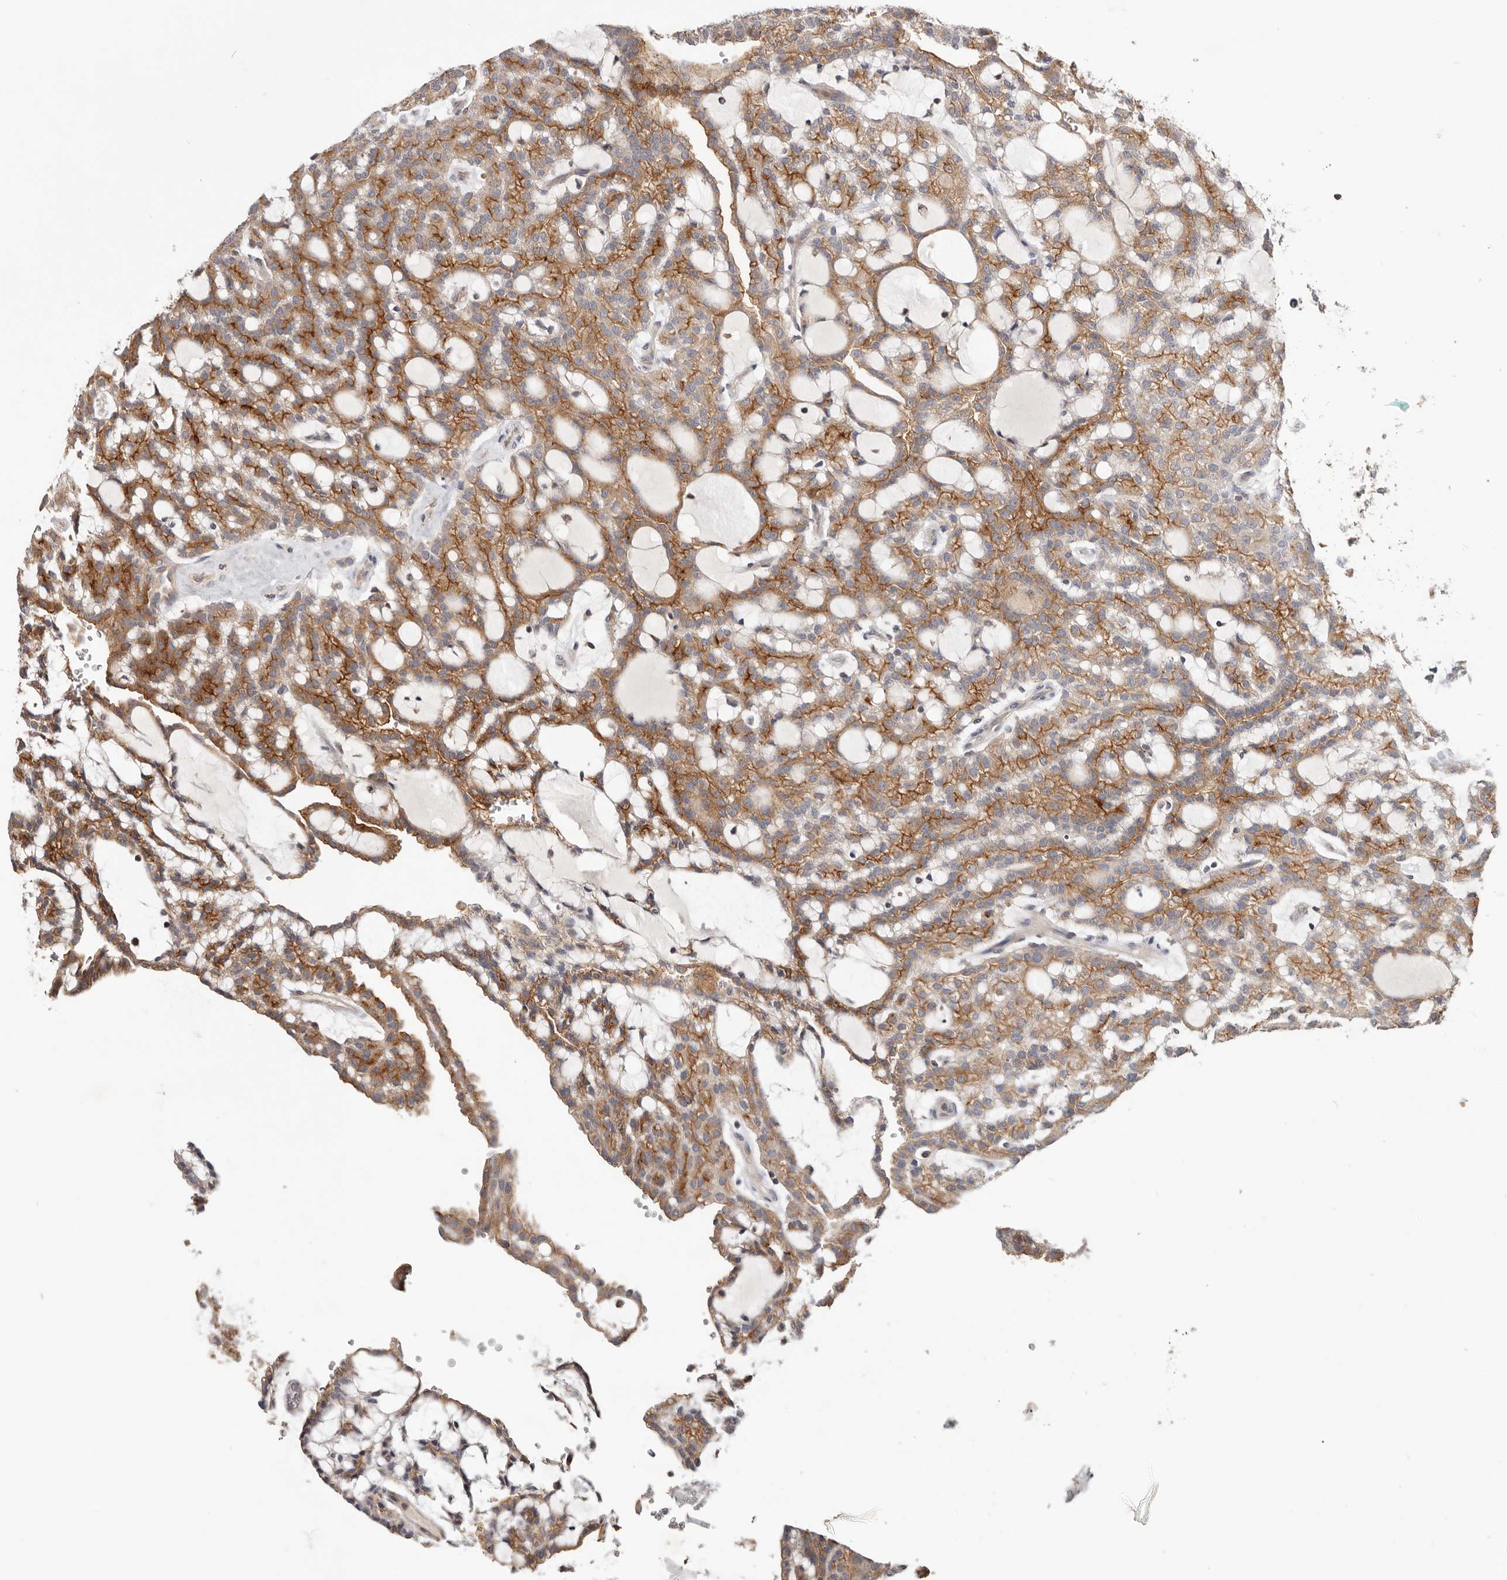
{"staining": {"intensity": "moderate", "quantity": ">75%", "location": "cytoplasmic/membranous"}, "tissue": "renal cancer", "cell_type": "Tumor cells", "image_type": "cancer", "snomed": [{"axis": "morphology", "description": "Adenocarcinoma, NOS"}, {"axis": "topography", "description": "Kidney"}], "caption": "Immunohistochemistry (IHC) photomicrograph of renal cancer (adenocarcinoma) stained for a protein (brown), which shows medium levels of moderate cytoplasmic/membranous expression in about >75% of tumor cells.", "gene": "LRP6", "patient": {"sex": "male", "age": 63}}